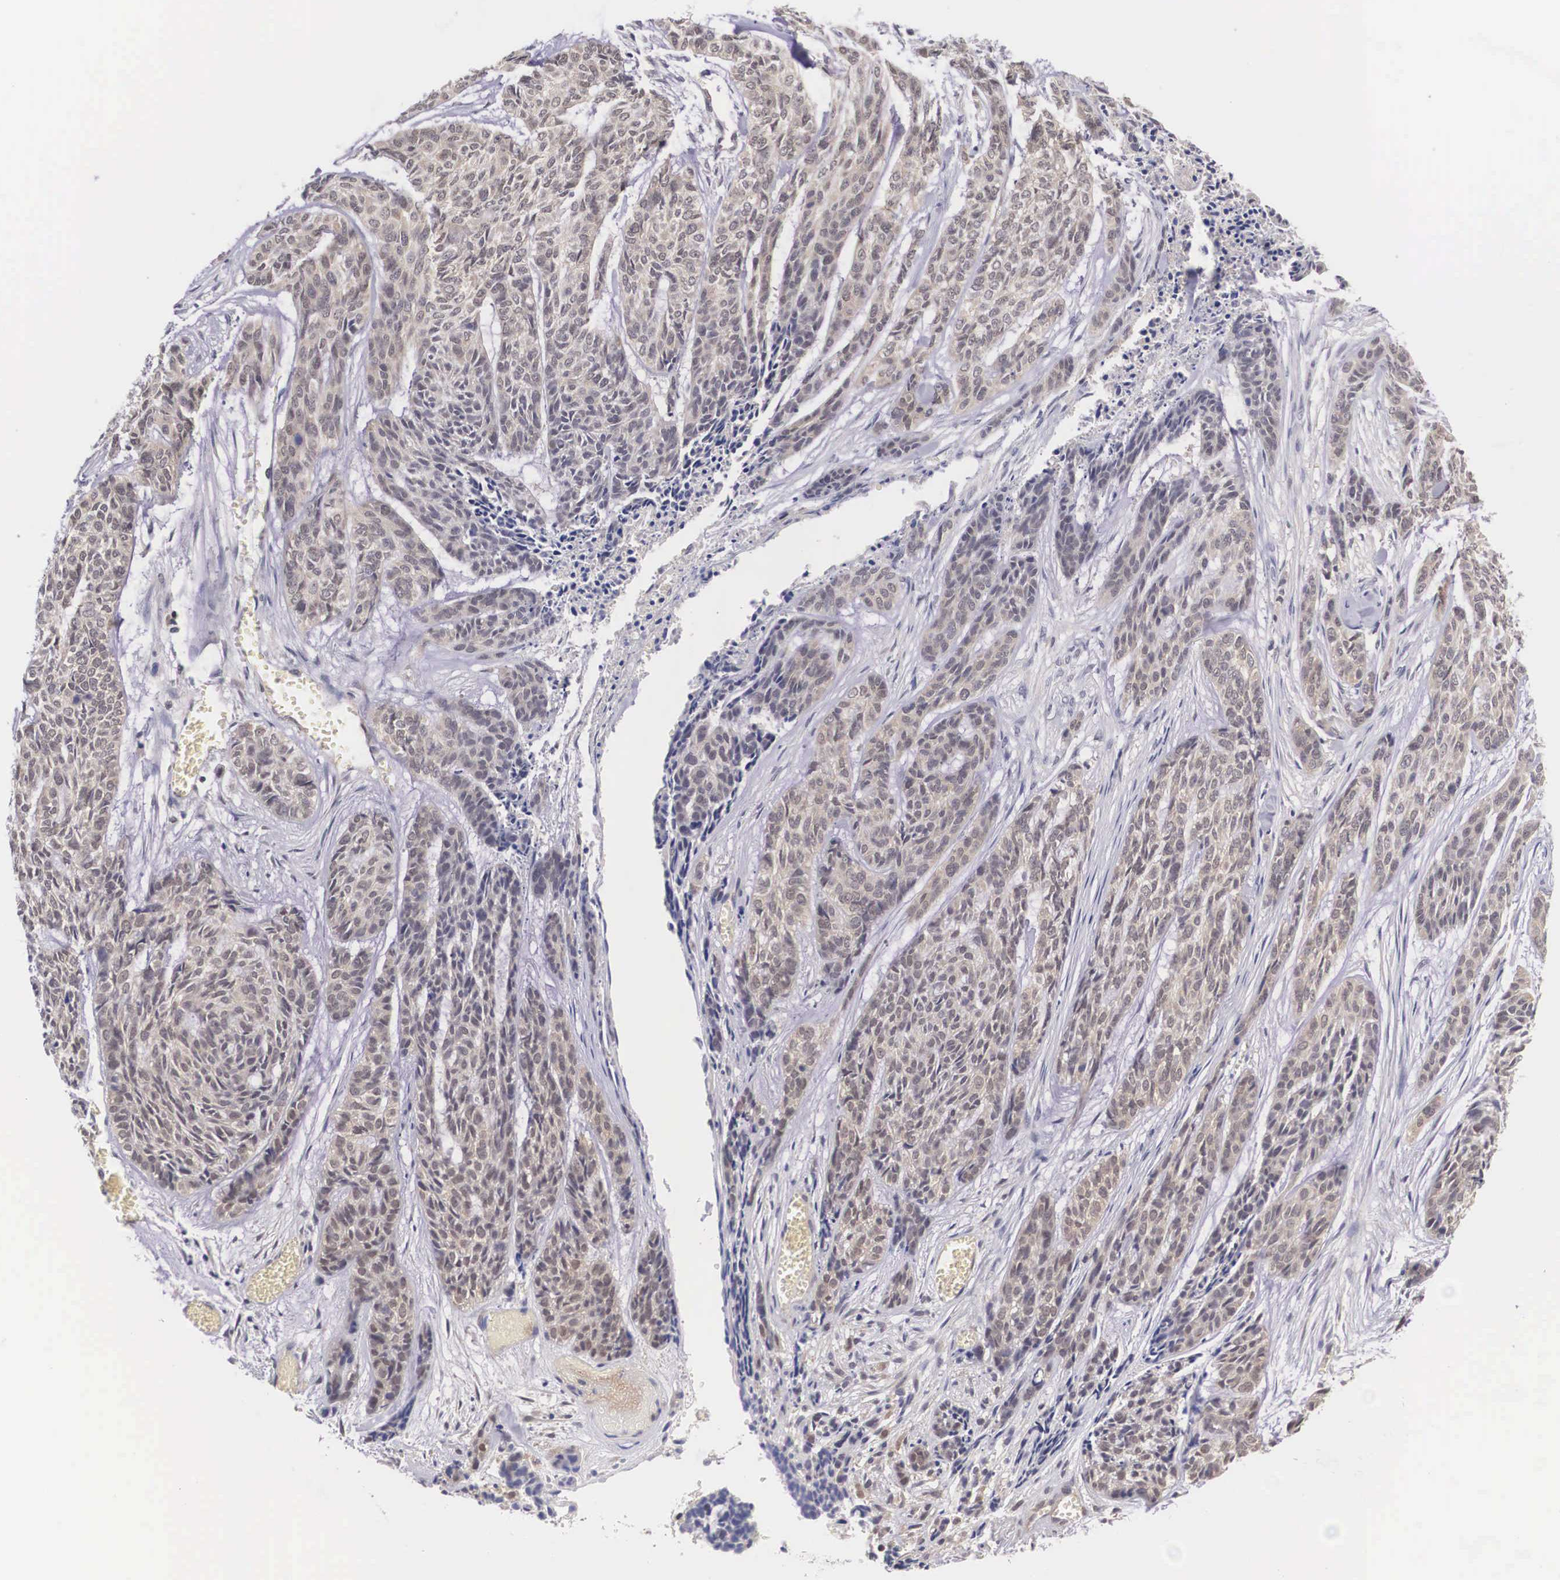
{"staining": {"intensity": "moderate", "quantity": ">75%", "location": "cytoplasmic/membranous"}, "tissue": "skin cancer", "cell_type": "Tumor cells", "image_type": "cancer", "snomed": [{"axis": "morphology", "description": "Normal tissue, NOS"}, {"axis": "morphology", "description": "Basal cell carcinoma"}, {"axis": "topography", "description": "Skin"}], "caption": "Immunohistochemistry (IHC) image of human skin cancer stained for a protein (brown), which displays medium levels of moderate cytoplasmic/membranous expression in about >75% of tumor cells.", "gene": "IGBP1", "patient": {"sex": "female", "age": 65}}